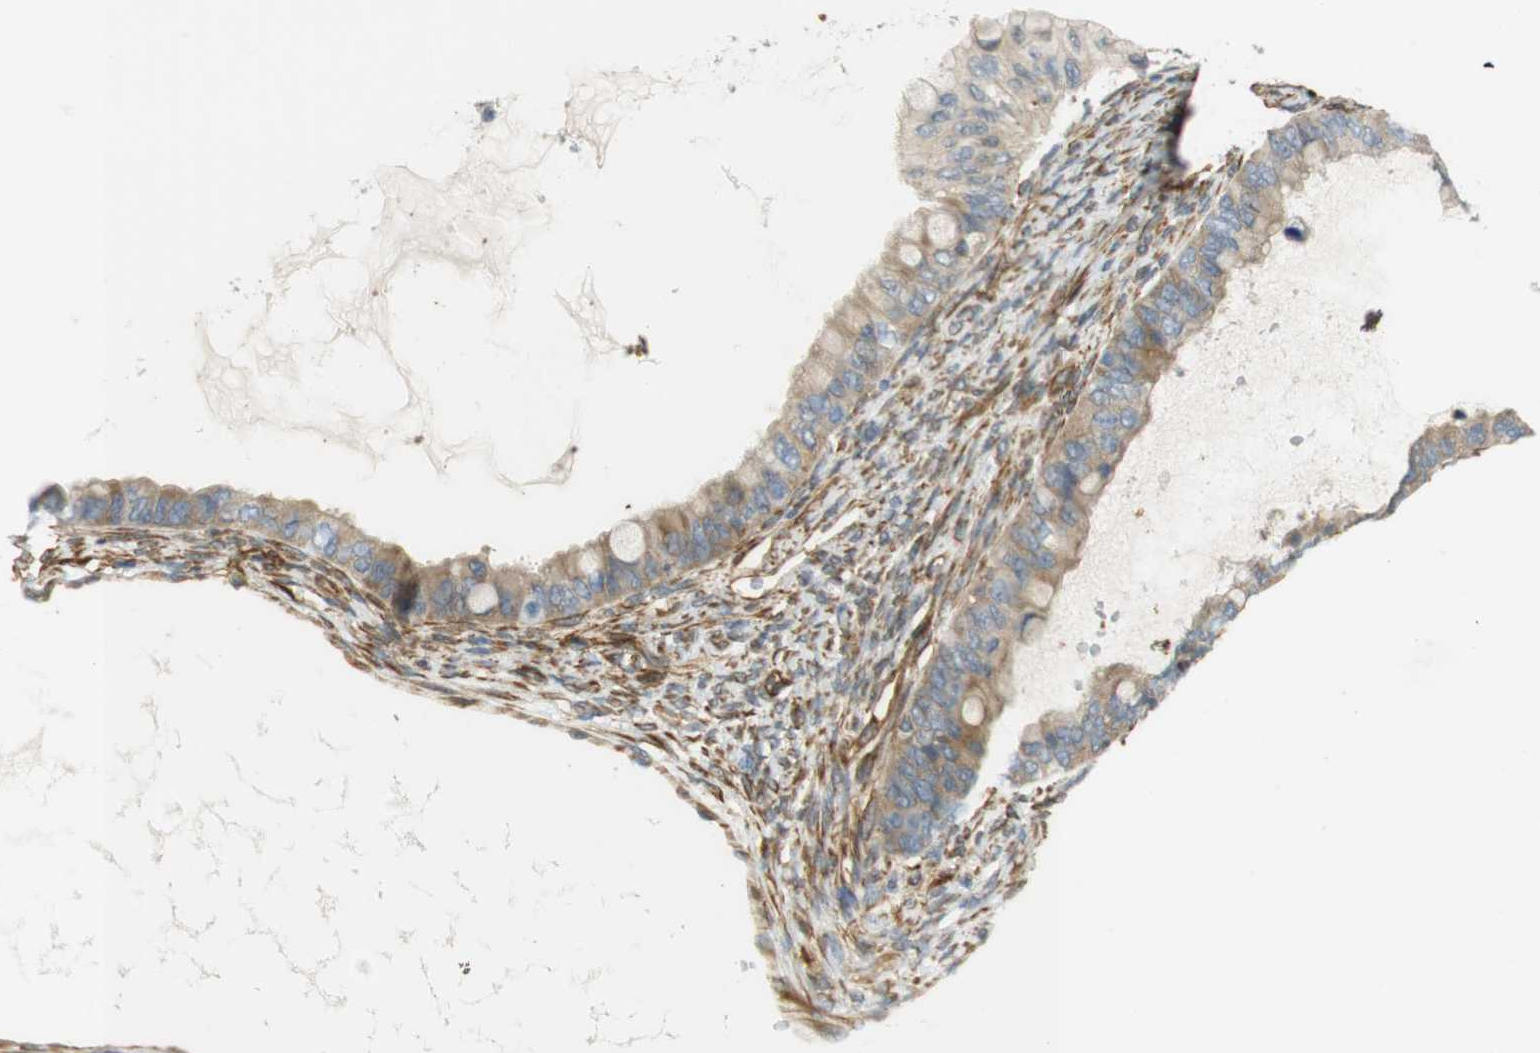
{"staining": {"intensity": "weak", "quantity": ">75%", "location": "cytoplasmic/membranous"}, "tissue": "ovarian cancer", "cell_type": "Tumor cells", "image_type": "cancer", "snomed": [{"axis": "morphology", "description": "Cystadenocarcinoma, mucinous, NOS"}, {"axis": "topography", "description": "Ovary"}], "caption": "Brown immunohistochemical staining in ovarian cancer shows weak cytoplasmic/membranous staining in about >75% of tumor cells.", "gene": "CYTH3", "patient": {"sex": "female", "age": 80}}